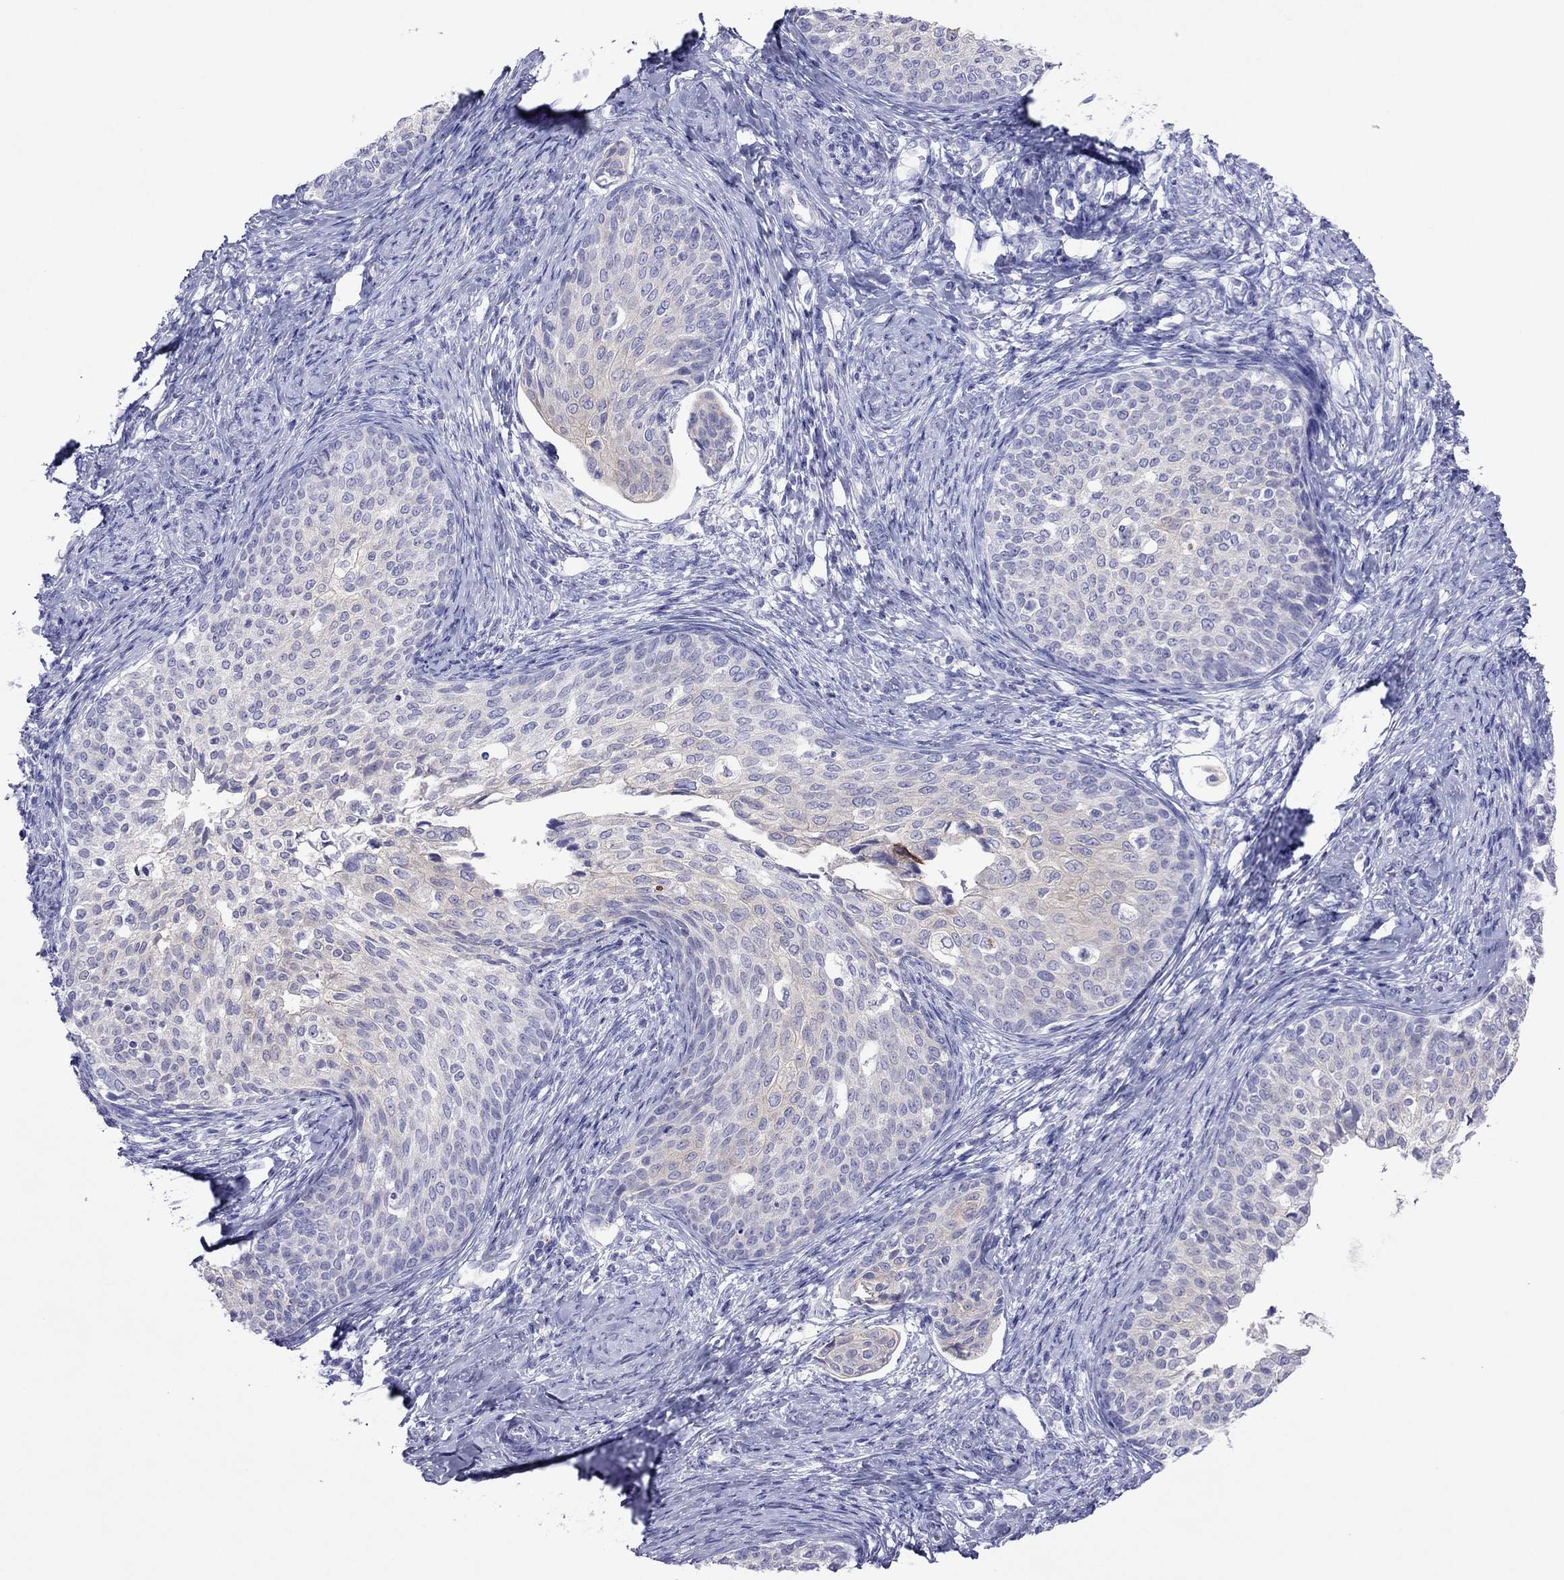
{"staining": {"intensity": "negative", "quantity": "none", "location": "none"}, "tissue": "cervical cancer", "cell_type": "Tumor cells", "image_type": "cancer", "snomed": [{"axis": "morphology", "description": "Squamous cell carcinoma, NOS"}, {"axis": "topography", "description": "Cervix"}], "caption": "The photomicrograph demonstrates no staining of tumor cells in cervical cancer.", "gene": "PCDHA6", "patient": {"sex": "female", "age": 51}}